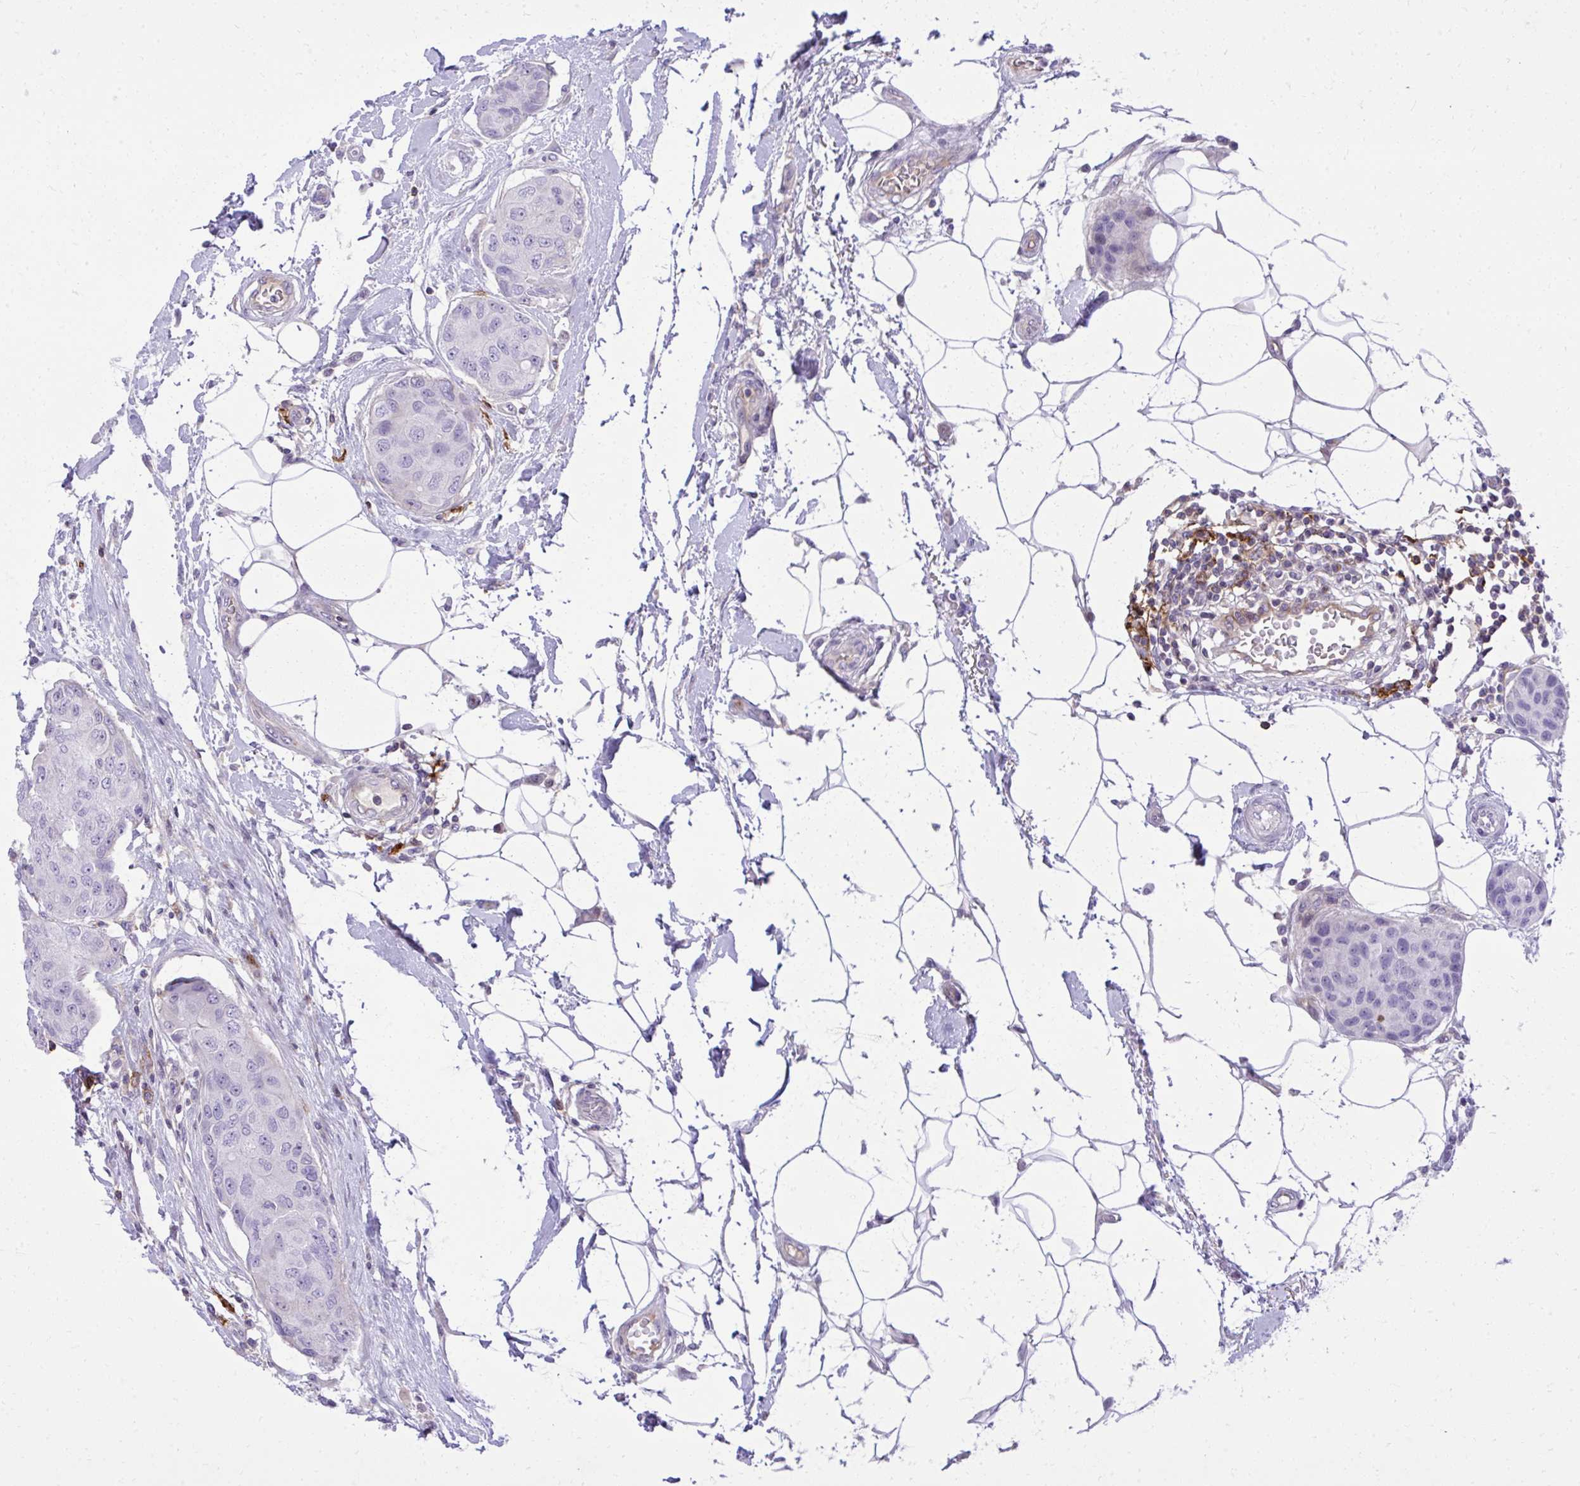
{"staining": {"intensity": "negative", "quantity": "none", "location": "none"}, "tissue": "breast cancer", "cell_type": "Tumor cells", "image_type": "cancer", "snomed": [{"axis": "morphology", "description": "Duct carcinoma"}, {"axis": "topography", "description": "Breast"}, {"axis": "topography", "description": "Lymph node"}], "caption": "Tumor cells are negative for protein expression in human infiltrating ductal carcinoma (breast).", "gene": "PITPNM3", "patient": {"sex": "female", "age": 80}}